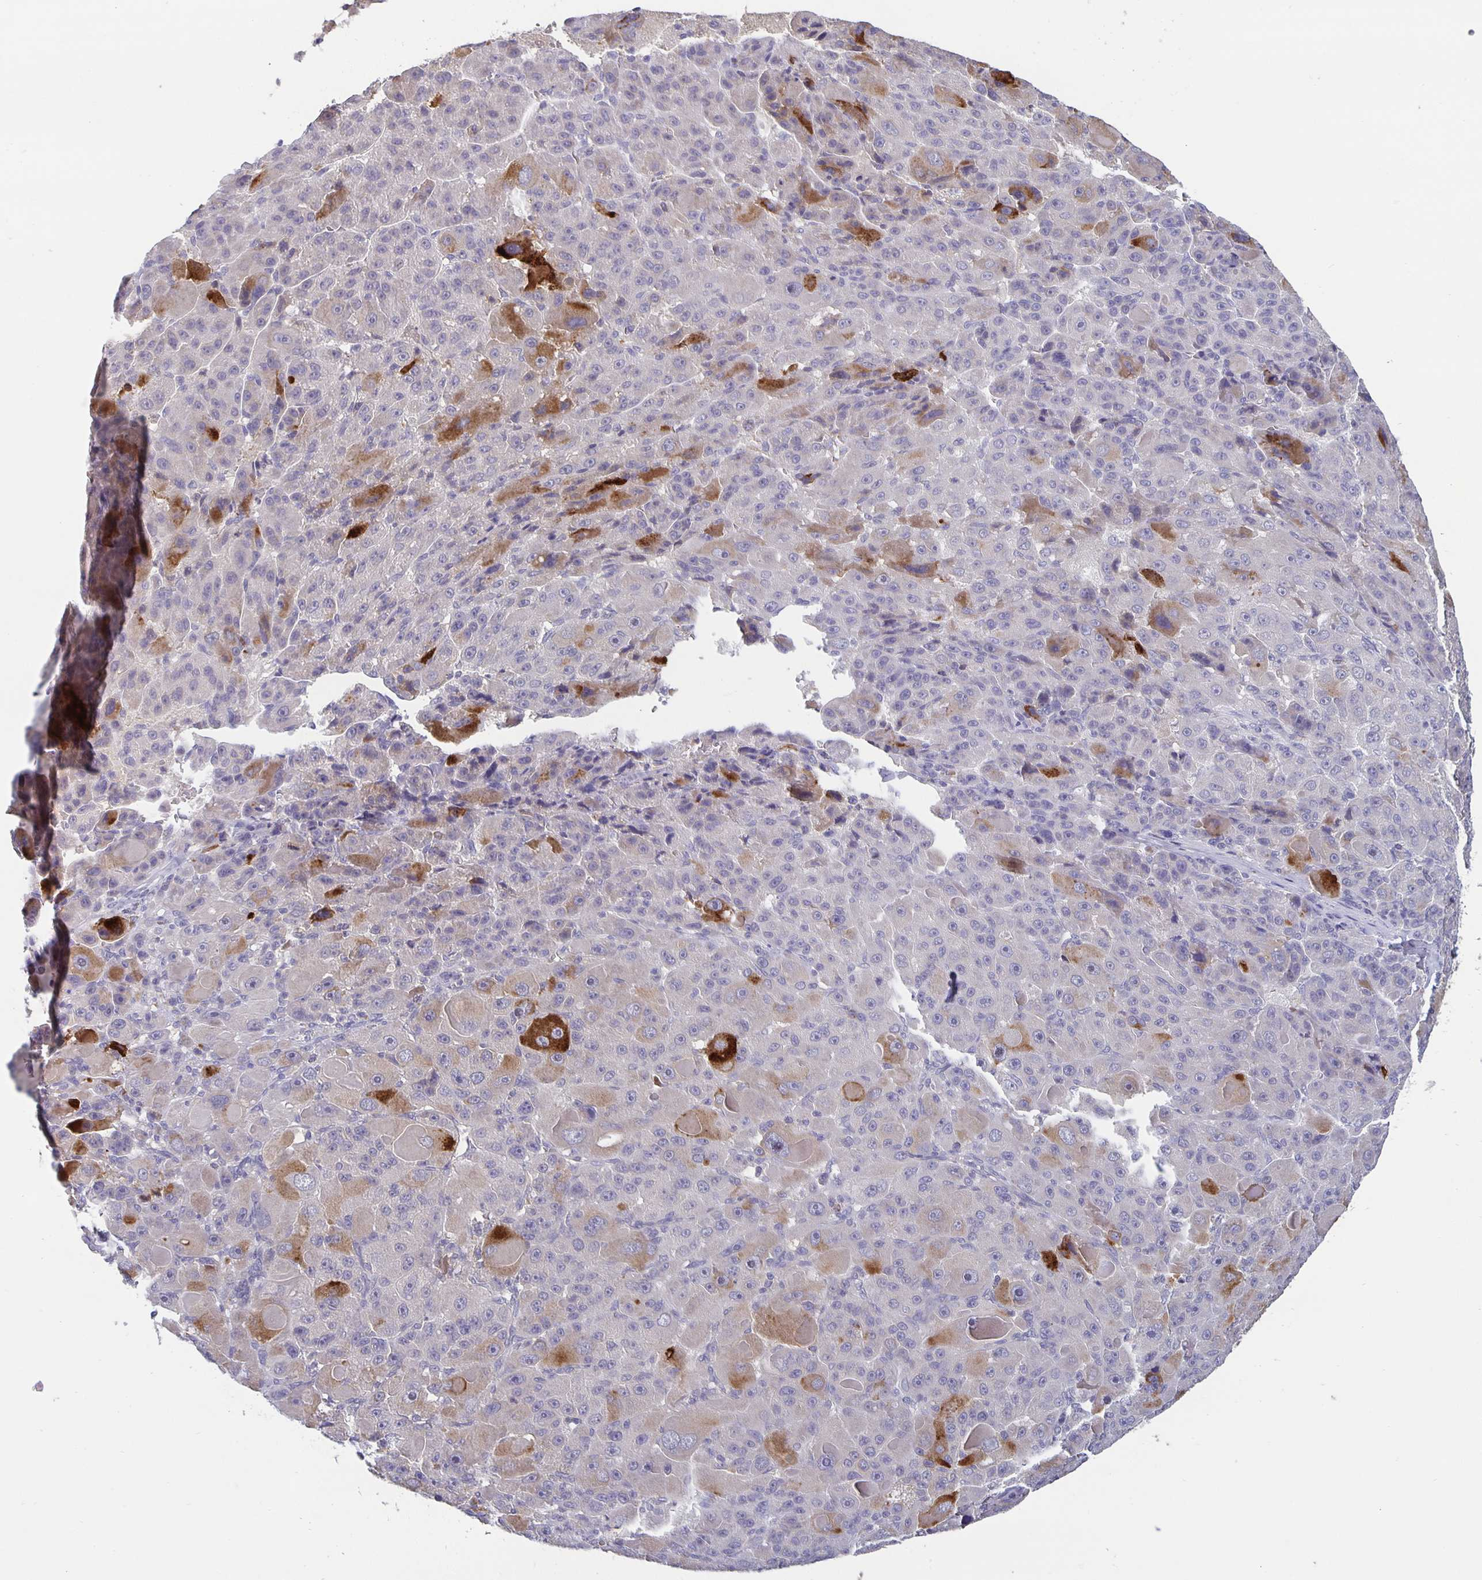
{"staining": {"intensity": "negative", "quantity": "none", "location": "none"}, "tissue": "liver cancer", "cell_type": "Tumor cells", "image_type": "cancer", "snomed": [{"axis": "morphology", "description": "Carcinoma, Hepatocellular, NOS"}, {"axis": "topography", "description": "Liver"}], "caption": "Tumor cells show no significant staining in liver hepatocellular carcinoma.", "gene": "GDF15", "patient": {"sex": "male", "age": 76}}